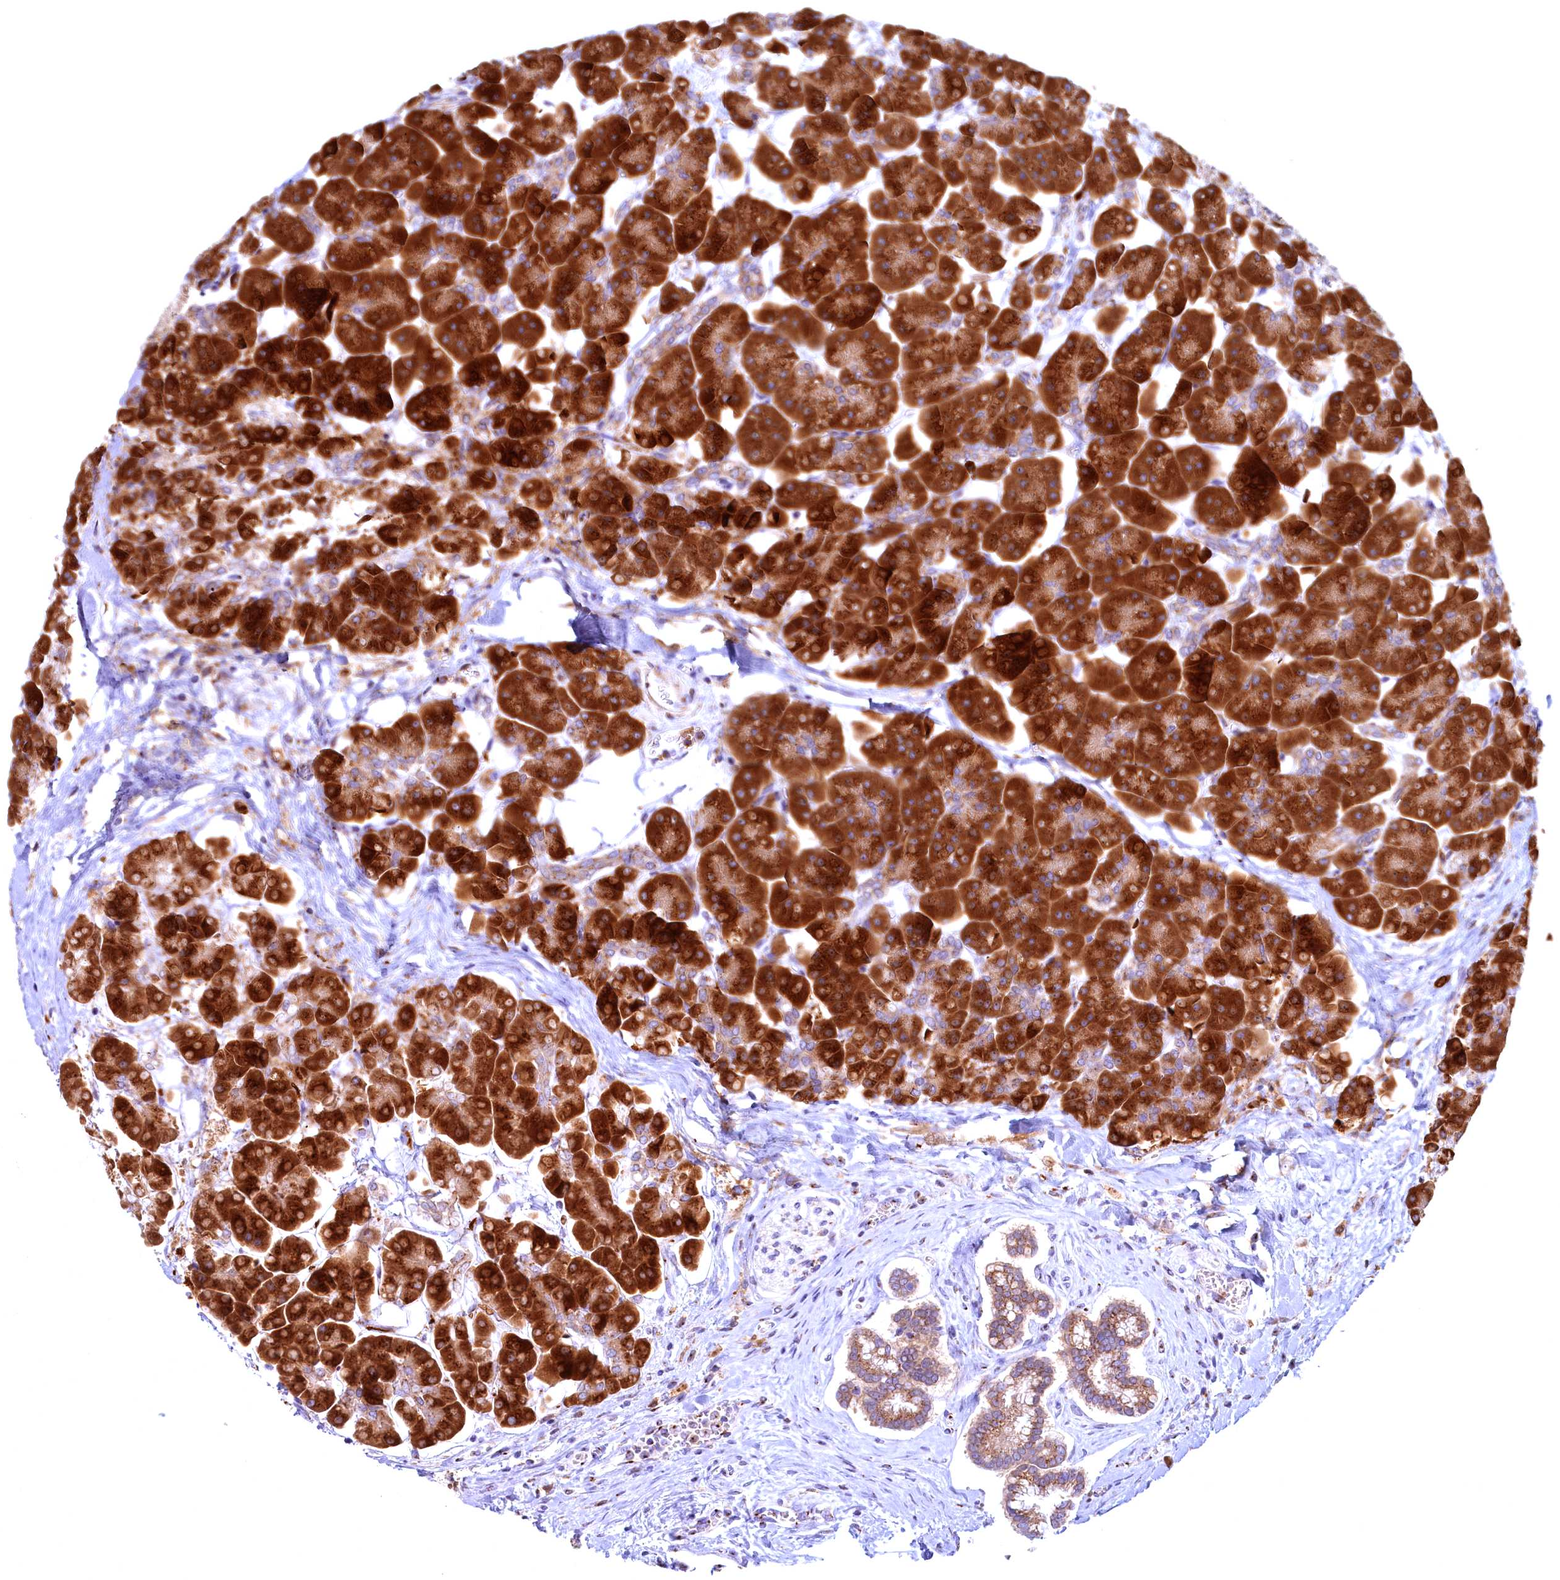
{"staining": {"intensity": "strong", "quantity": ">75%", "location": "cytoplasmic/membranous"}, "tissue": "pancreas", "cell_type": "Exocrine glandular cells", "image_type": "normal", "snomed": [{"axis": "morphology", "description": "Normal tissue, NOS"}, {"axis": "topography", "description": "Pancreas"}], "caption": "Pancreas stained with IHC exhibits strong cytoplasmic/membranous staining in about >75% of exocrine glandular cells.", "gene": "BLVRB", "patient": {"sex": "male", "age": 66}}